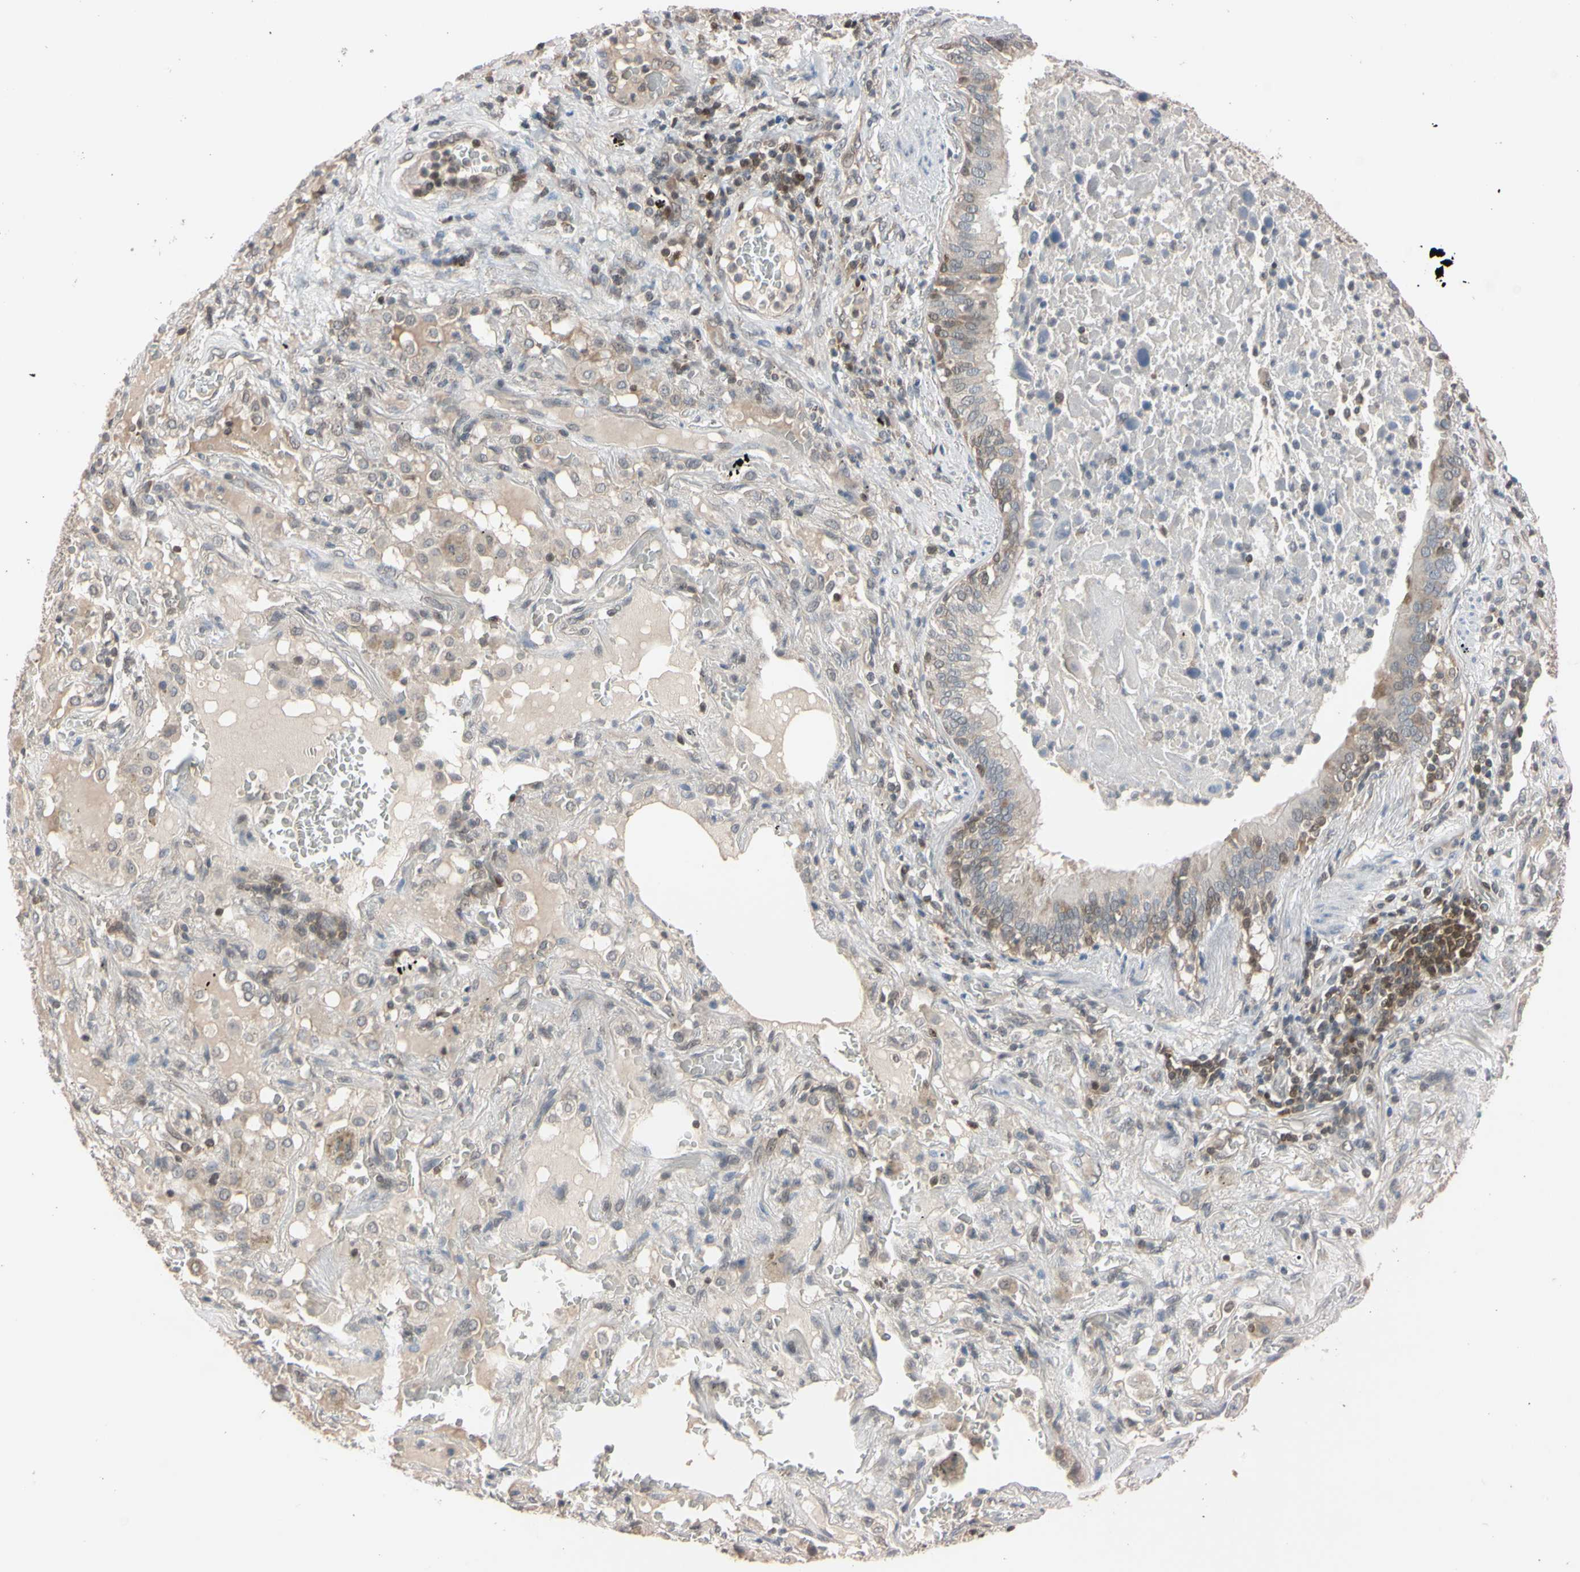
{"staining": {"intensity": "weak", "quantity": "<25%", "location": "cytoplasmic/membranous"}, "tissue": "lung cancer", "cell_type": "Tumor cells", "image_type": "cancer", "snomed": [{"axis": "morphology", "description": "Squamous cell carcinoma, NOS"}, {"axis": "topography", "description": "Lung"}], "caption": "The immunohistochemistry image has no significant expression in tumor cells of lung cancer tissue.", "gene": "UBE2I", "patient": {"sex": "male", "age": 57}}